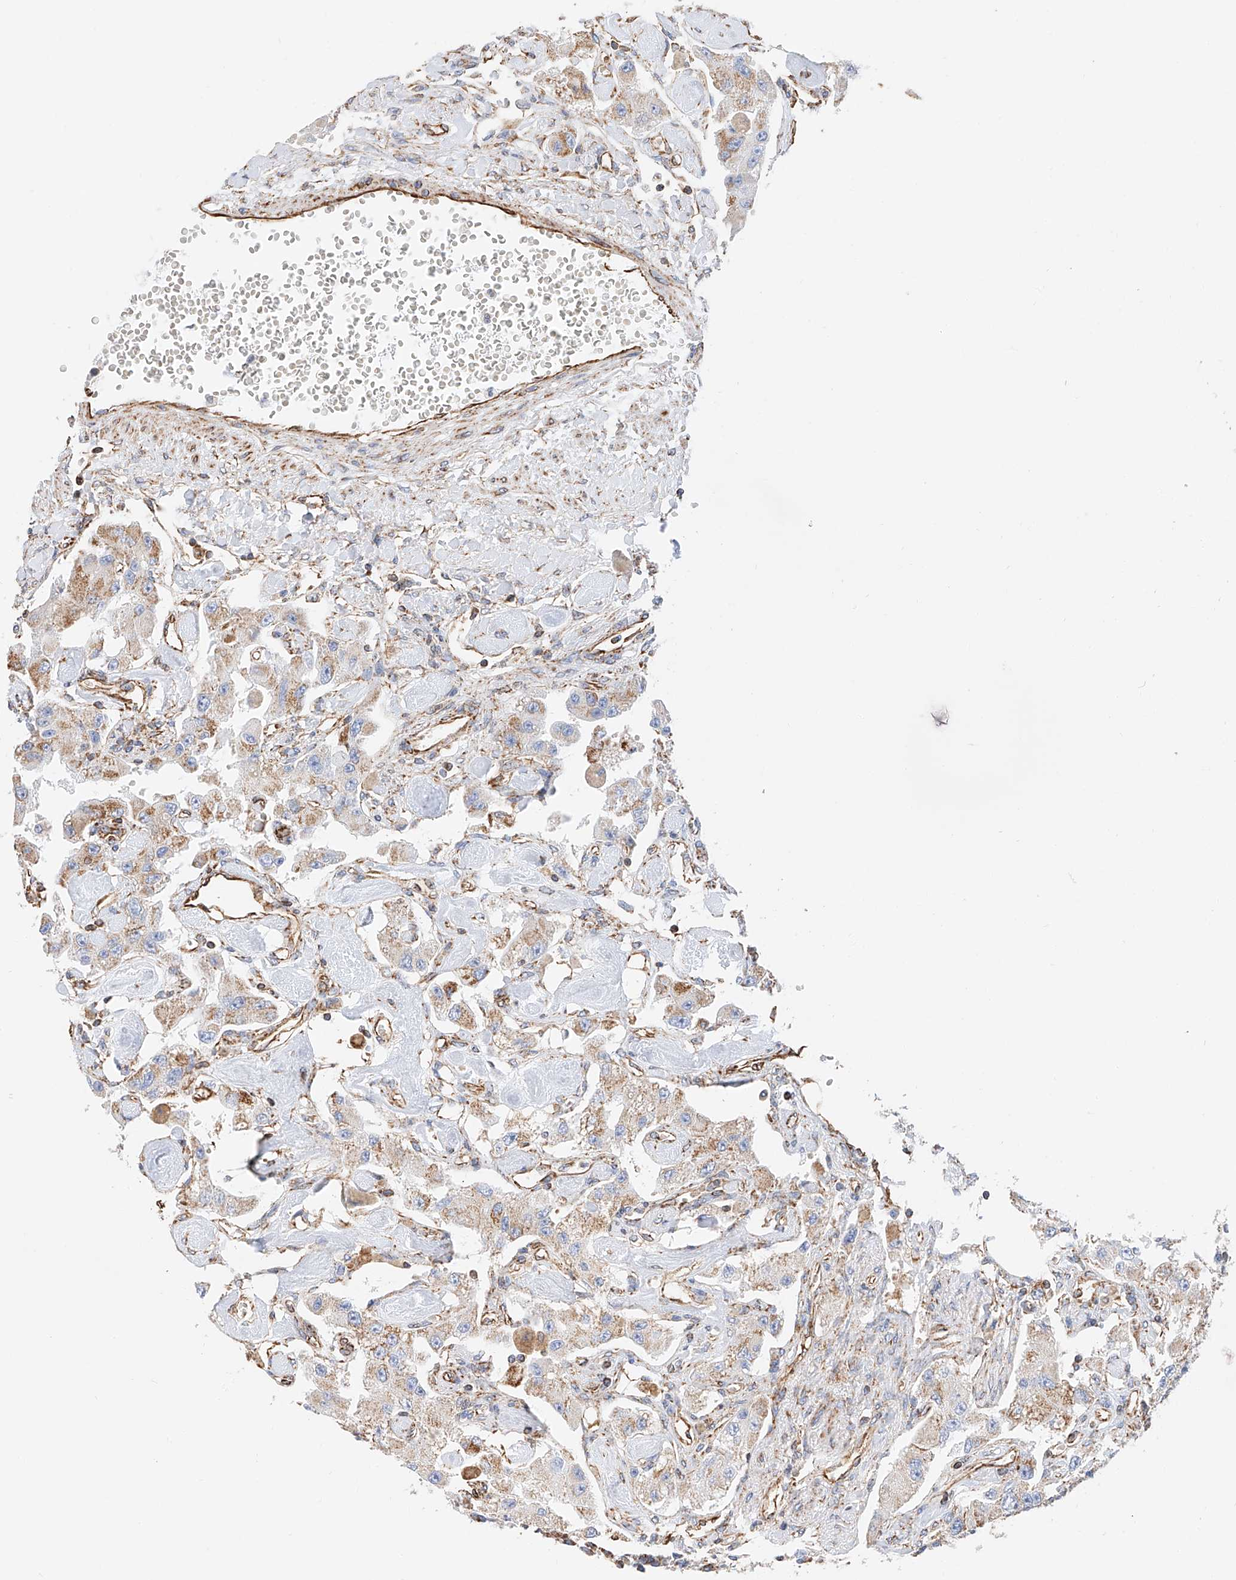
{"staining": {"intensity": "weak", "quantity": "25%-75%", "location": "cytoplasmic/membranous"}, "tissue": "carcinoid", "cell_type": "Tumor cells", "image_type": "cancer", "snomed": [{"axis": "morphology", "description": "Carcinoid, malignant, NOS"}, {"axis": "topography", "description": "Pancreas"}], "caption": "Weak cytoplasmic/membranous protein positivity is identified in approximately 25%-75% of tumor cells in malignant carcinoid. (Brightfield microscopy of DAB IHC at high magnification).", "gene": "NDUFV3", "patient": {"sex": "male", "age": 41}}